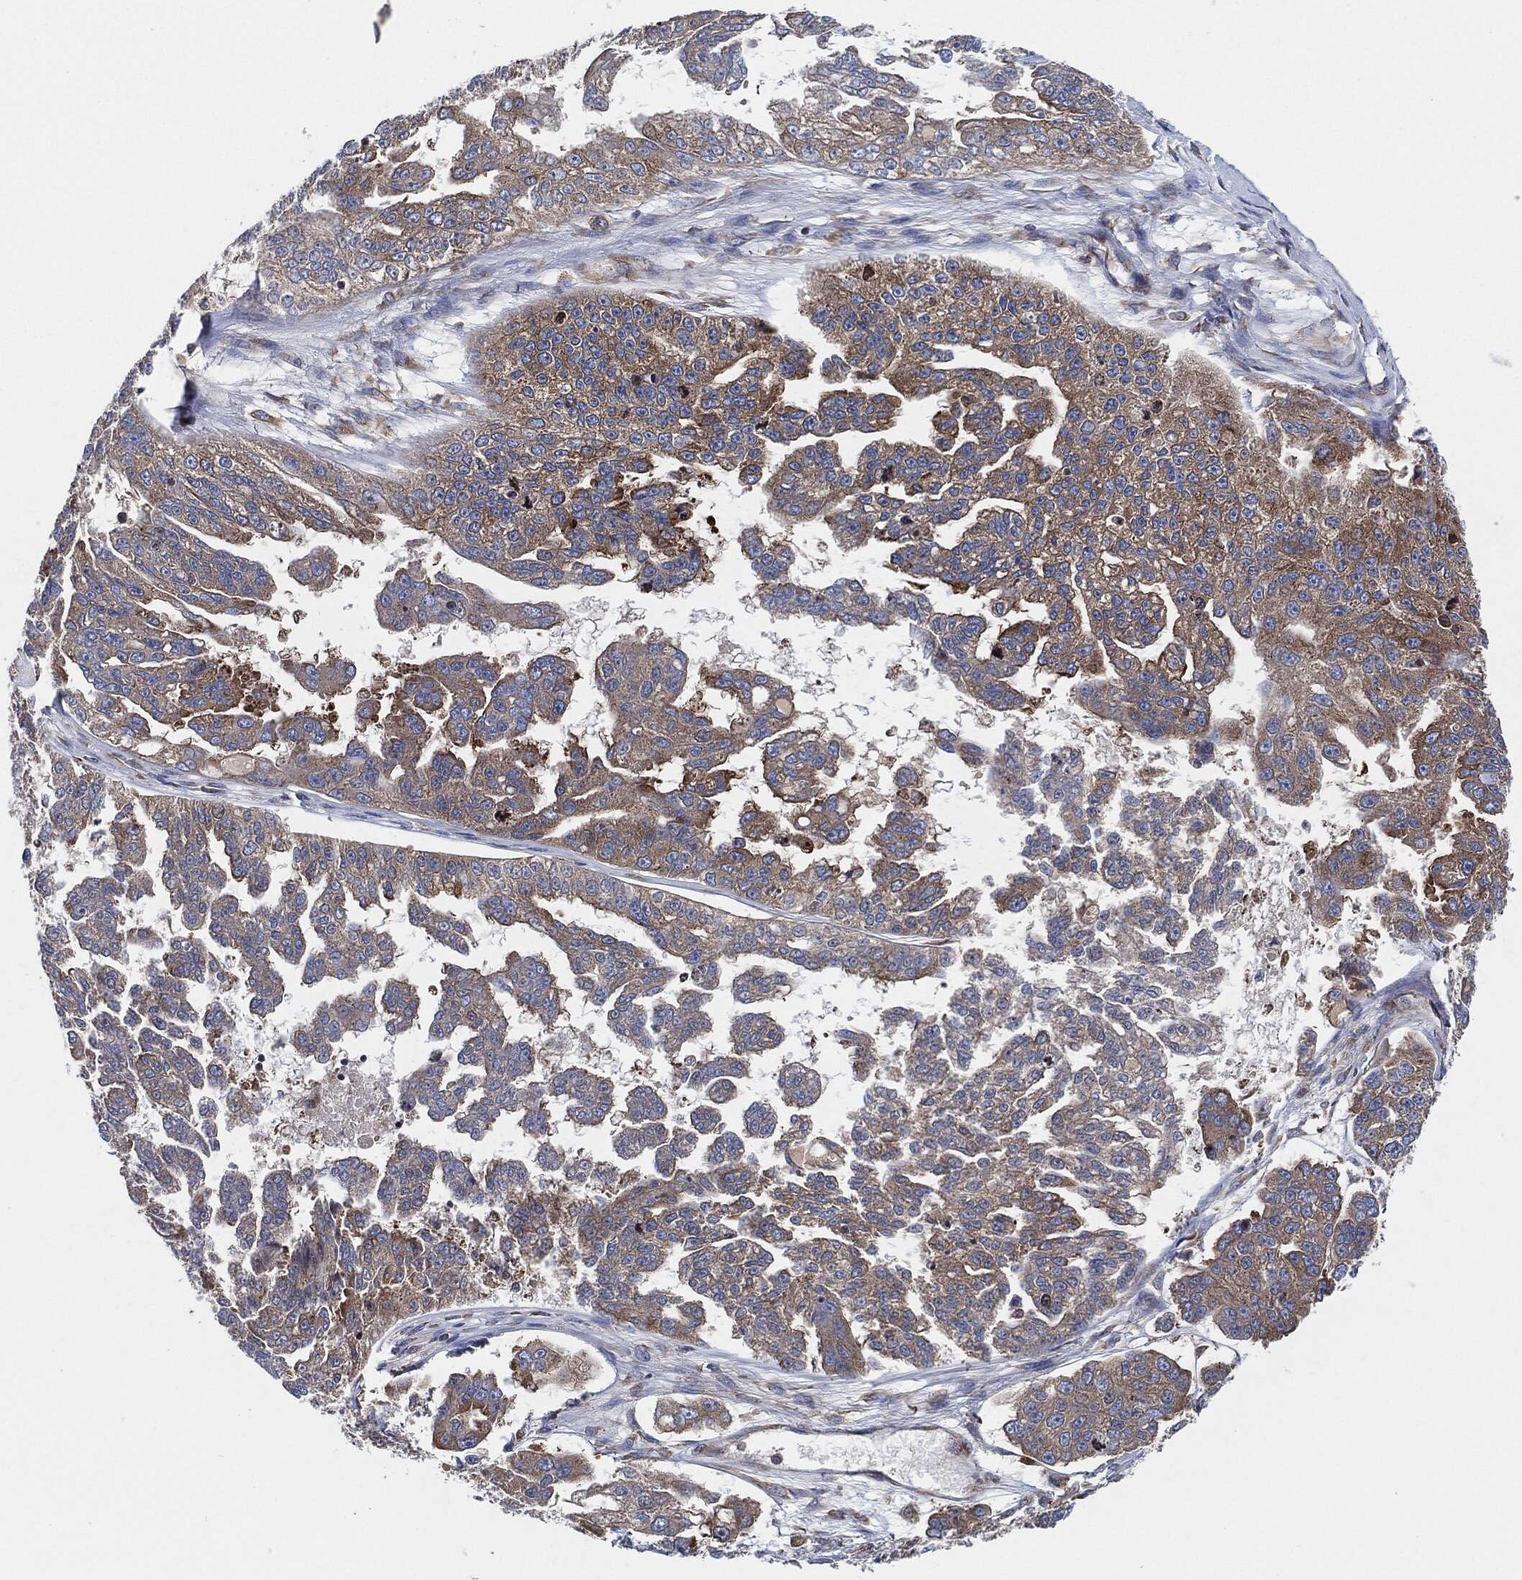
{"staining": {"intensity": "weak", "quantity": "25%-75%", "location": "cytoplasmic/membranous"}, "tissue": "ovarian cancer", "cell_type": "Tumor cells", "image_type": "cancer", "snomed": [{"axis": "morphology", "description": "Cystadenocarcinoma, serous, NOS"}, {"axis": "topography", "description": "Ovary"}], "caption": "Ovarian cancer tissue exhibits weak cytoplasmic/membranous staining in approximately 25%-75% of tumor cells, visualized by immunohistochemistry.", "gene": "EIF2S2", "patient": {"sex": "female", "age": 58}}